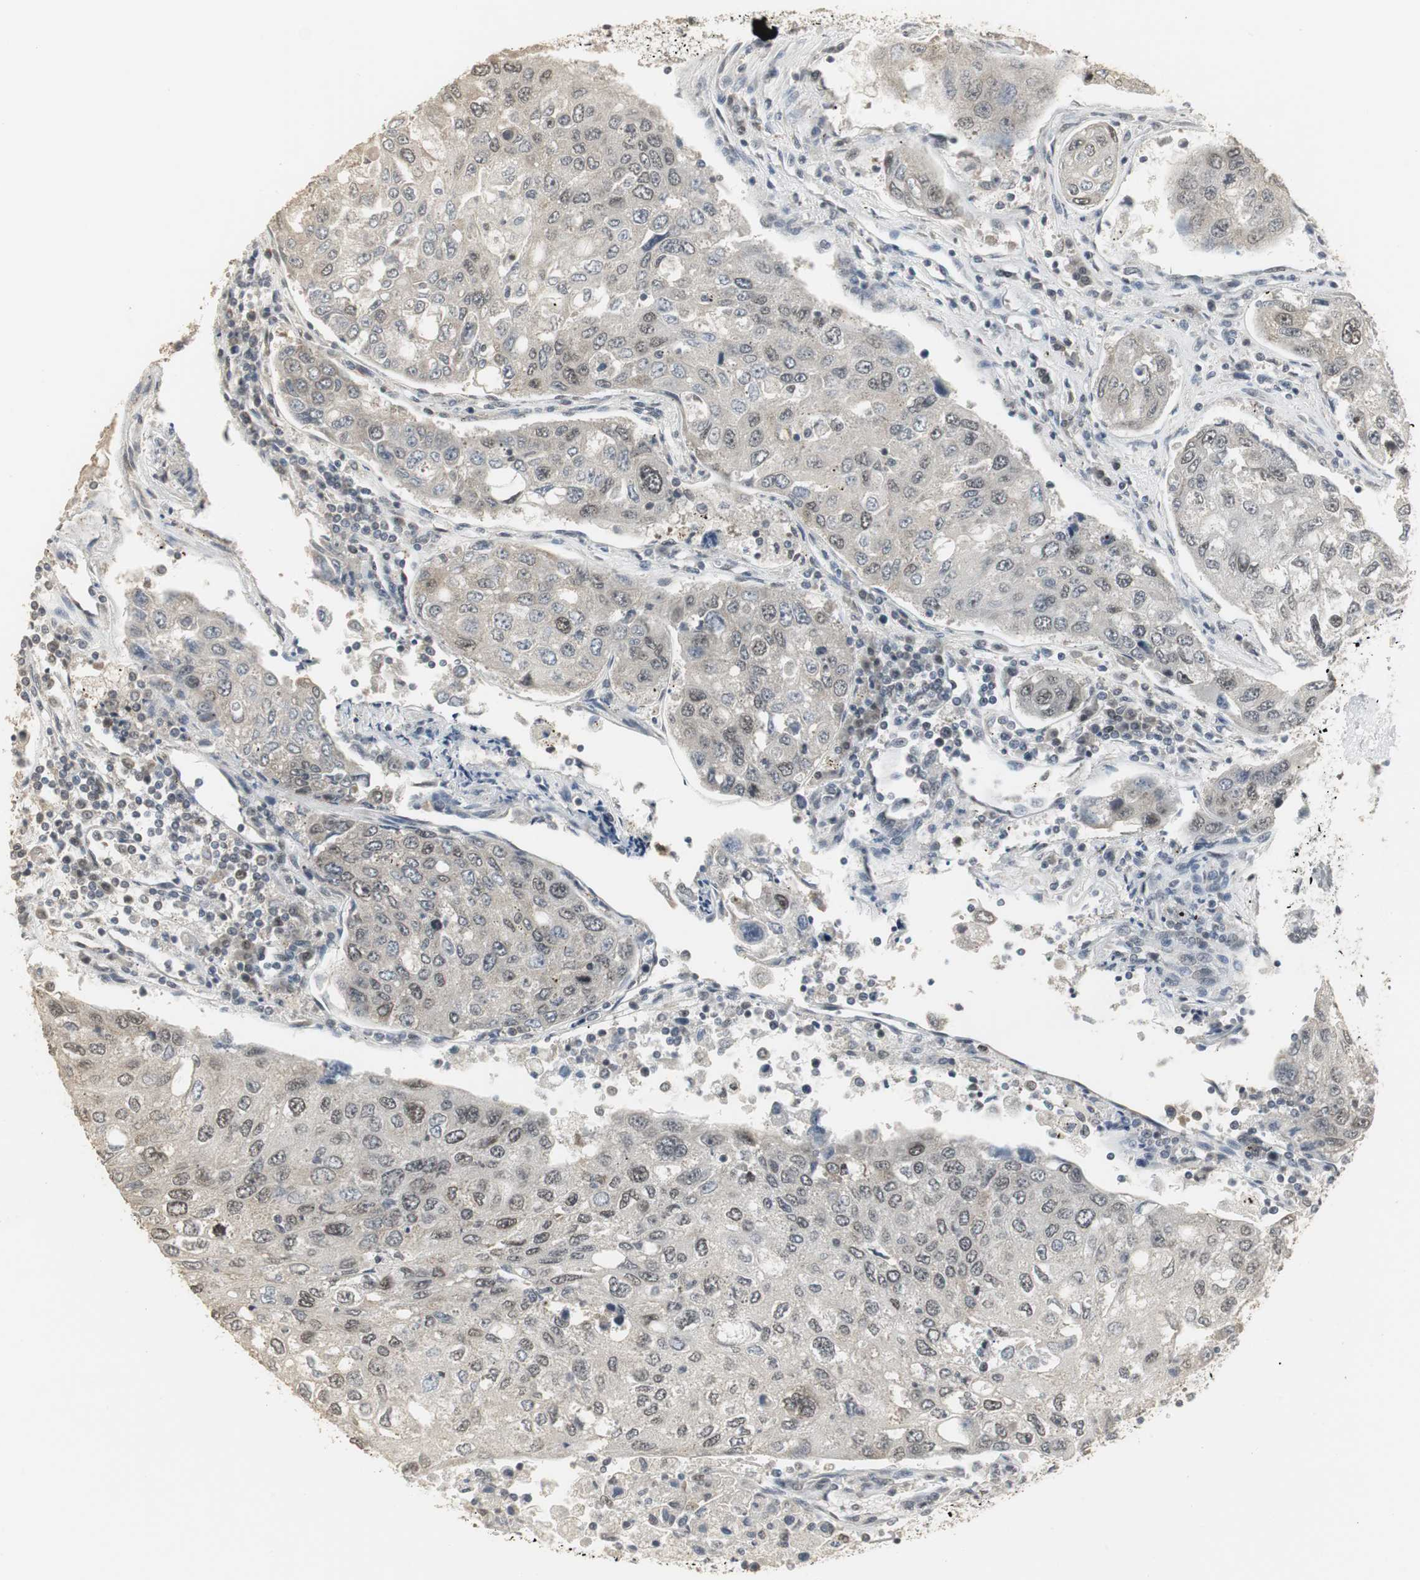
{"staining": {"intensity": "weak", "quantity": "<25%", "location": "cytoplasmic/membranous,nuclear"}, "tissue": "urothelial cancer", "cell_type": "Tumor cells", "image_type": "cancer", "snomed": [{"axis": "morphology", "description": "Urothelial carcinoma, High grade"}, {"axis": "topography", "description": "Lymph node"}, {"axis": "topography", "description": "Urinary bladder"}], "caption": "Urothelial cancer was stained to show a protein in brown. There is no significant positivity in tumor cells.", "gene": "ELOA", "patient": {"sex": "male", "age": 51}}